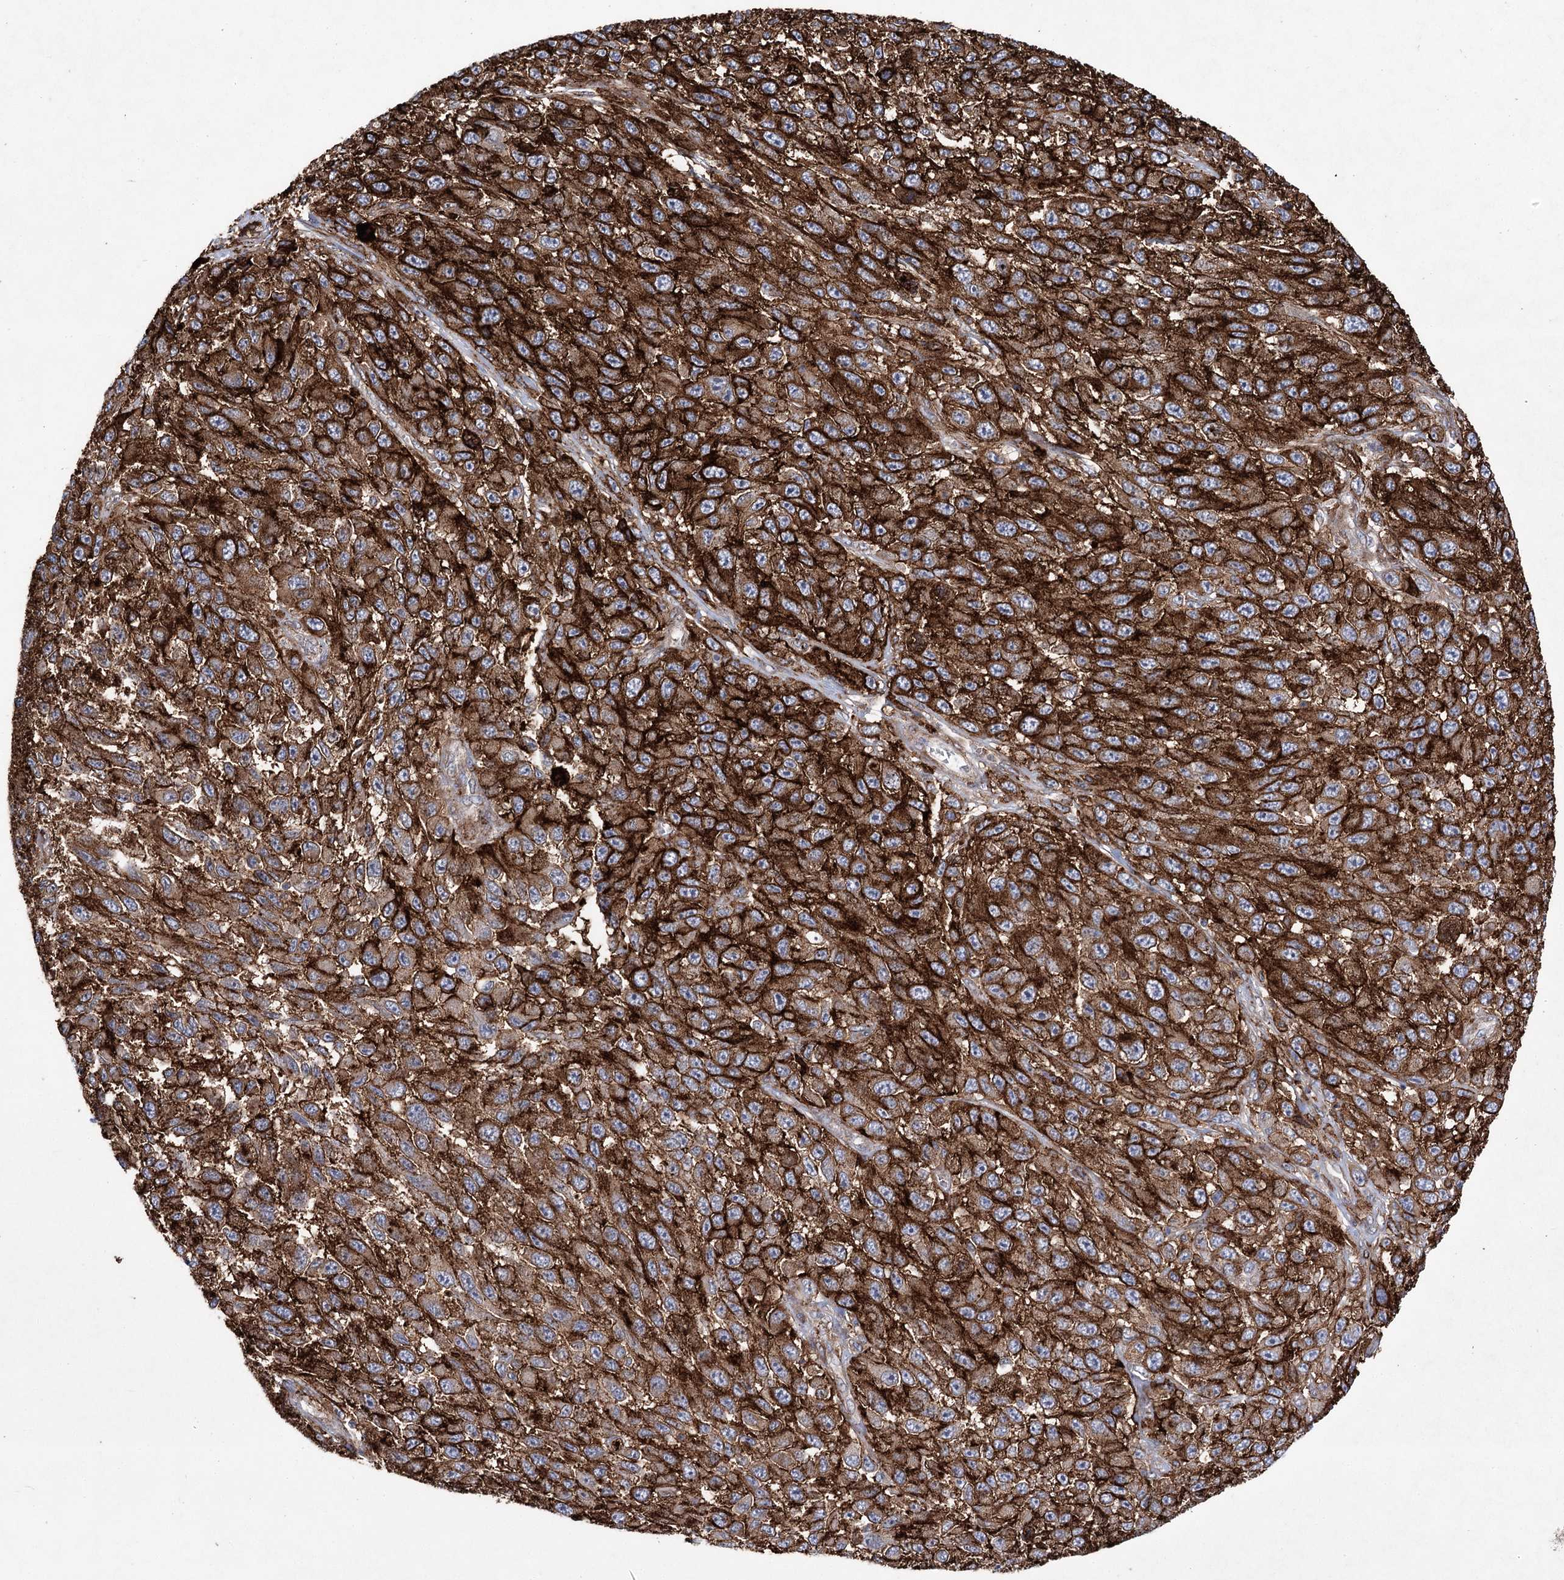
{"staining": {"intensity": "strong", "quantity": ">75%", "location": "cytoplasmic/membranous"}, "tissue": "melanoma", "cell_type": "Tumor cells", "image_type": "cancer", "snomed": [{"axis": "morphology", "description": "Normal tissue, NOS"}, {"axis": "morphology", "description": "Malignant melanoma, NOS"}, {"axis": "topography", "description": "Skin"}], "caption": "Malignant melanoma stained with DAB immunohistochemistry (IHC) exhibits high levels of strong cytoplasmic/membranous staining in about >75% of tumor cells.", "gene": "DCUN1D4", "patient": {"sex": "female", "age": 96}}